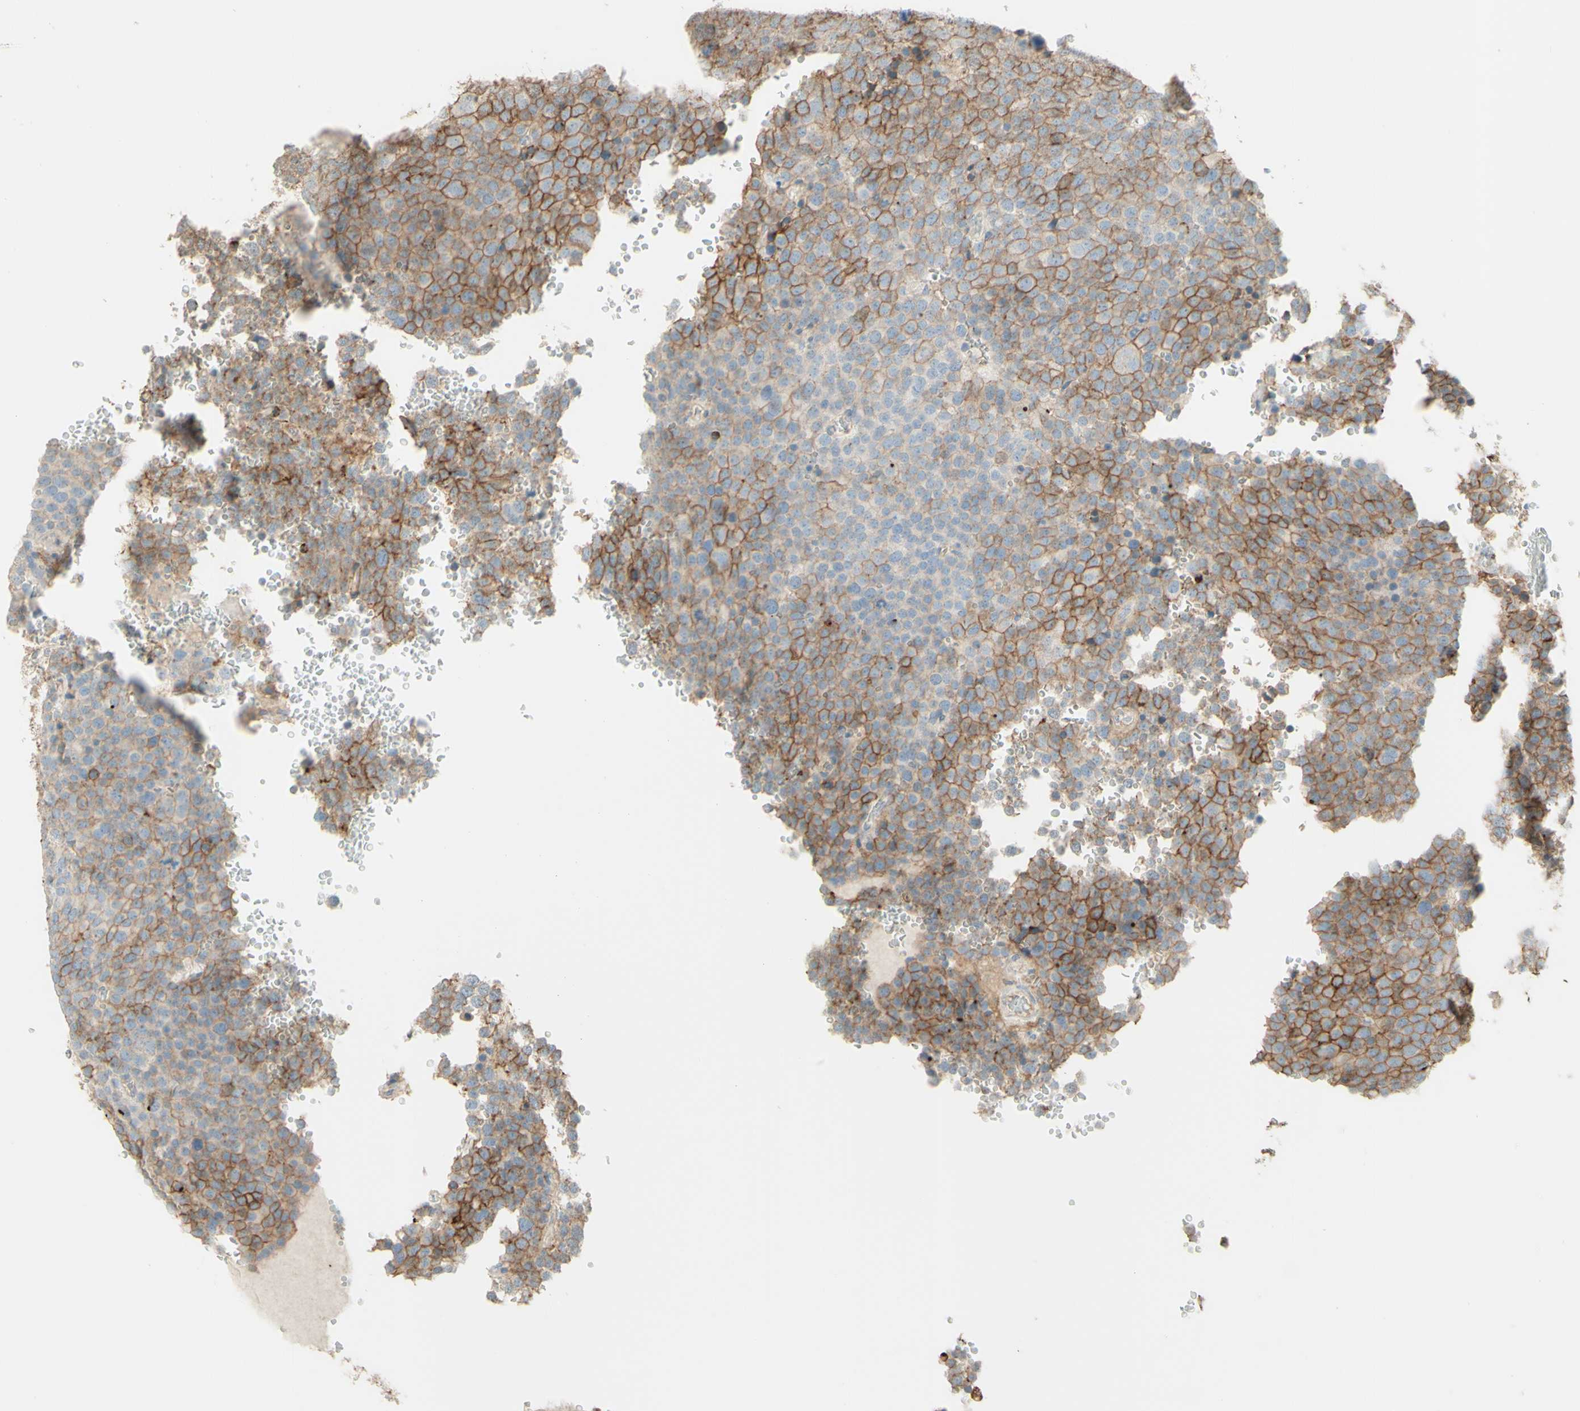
{"staining": {"intensity": "moderate", "quantity": "25%-75%", "location": "cytoplasmic/membranous"}, "tissue": "testis cancer", "cell_type": "Tumor cells", "image_type": "cancer", "snomed": [{"axis": "morphology", "description": "Seminoma, NOS"}, {"axis": "topography", "description": "Testis"}], "caption": "Immunohistochemistry (IHC) micrograph of neoplastic tissue: human seminoma (testis) stained using IHC displays medium levels of moderate protein expression localized specifically in the cytoplasmic/membranous of tumor cells, appearing as a cytoplasmic/membranous brown color.", "gene": "RNF149", "patient": {"sex": "male", "age": 71}}